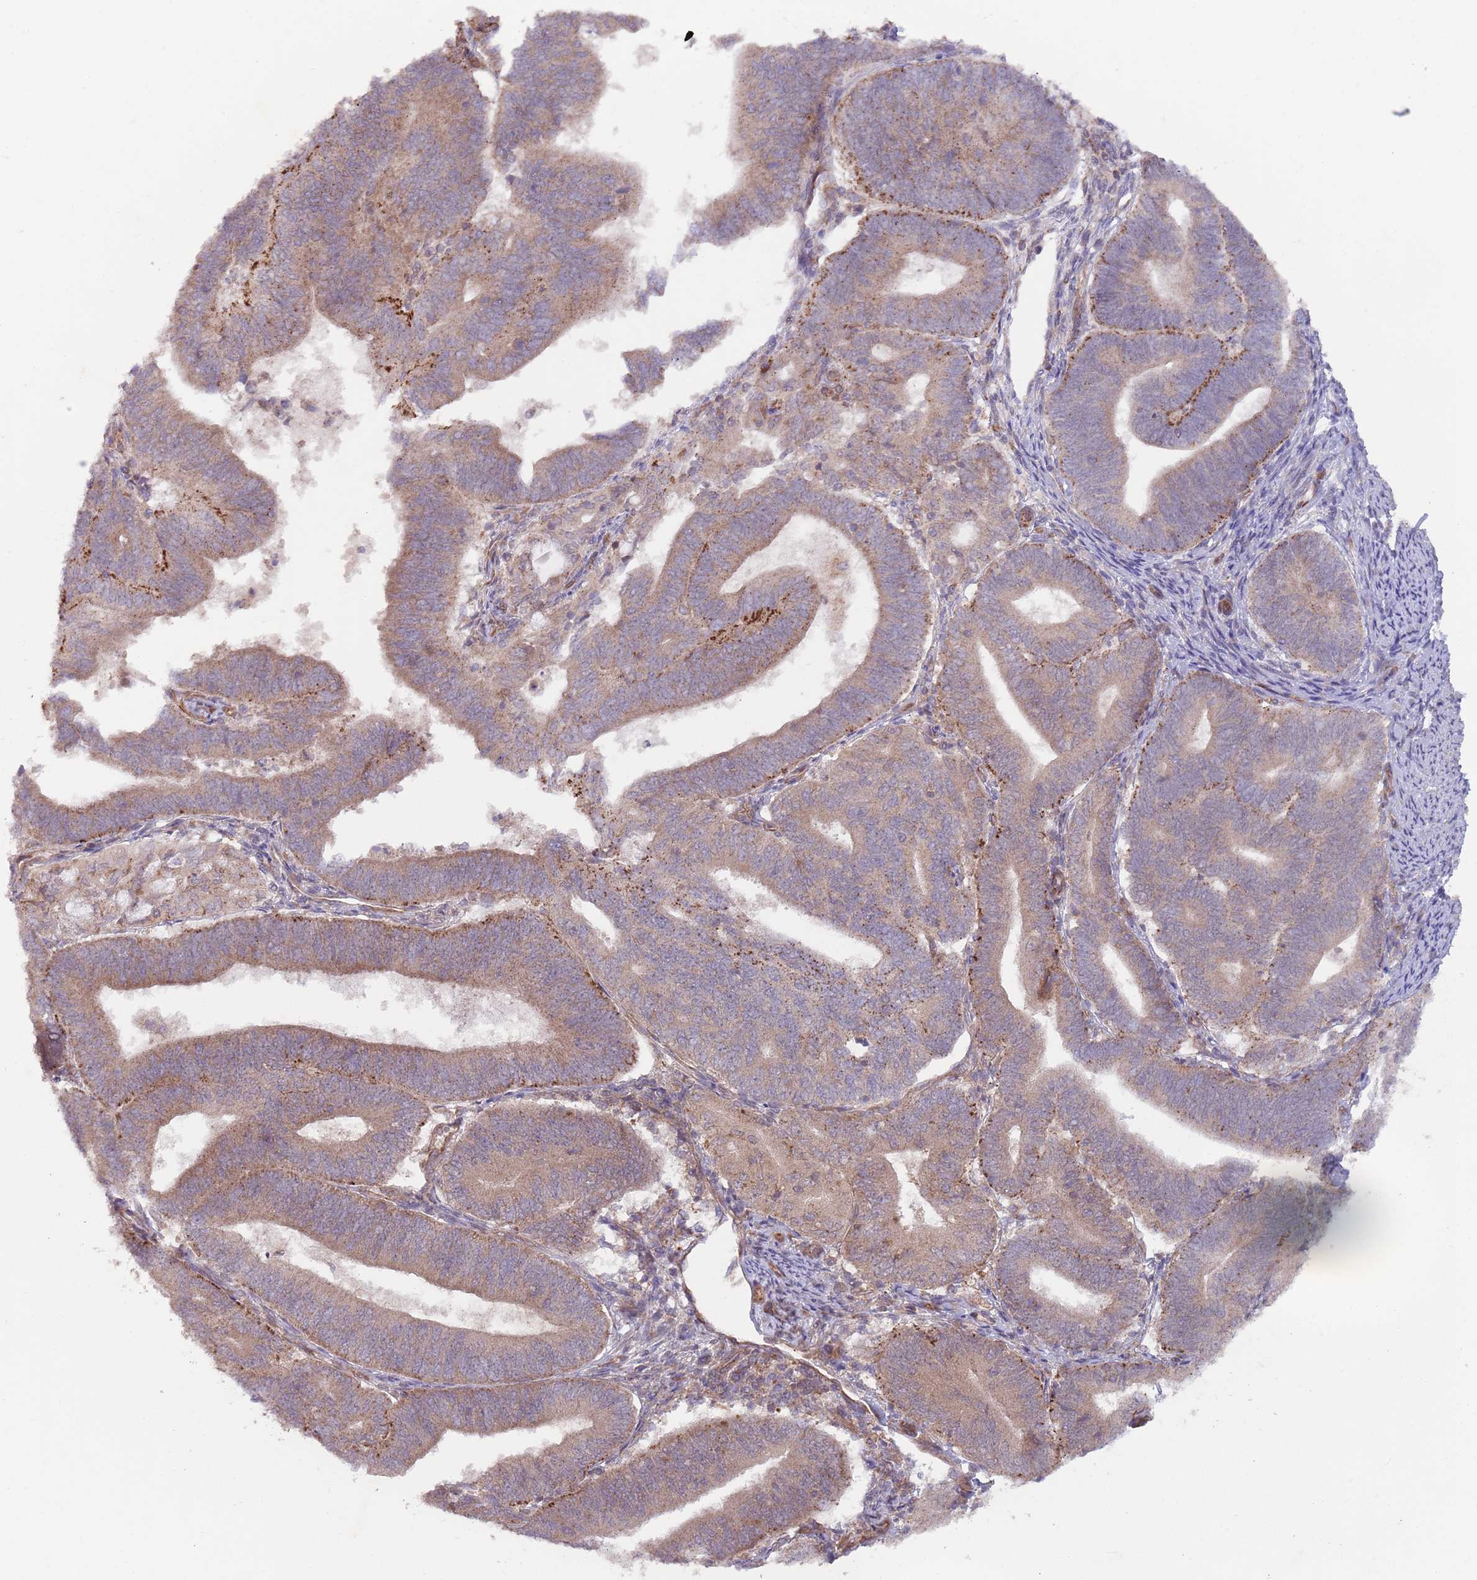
{"staining": {"intensity": "strong", "quantity": "25%-75%", "location": "cytoplasmic/membranous"}, "tissue": "endometrial cancer", "cell_type": "Tumor cells", "image_type": "cancer", "snomed": [{"axis": "morphology", "description": "Adenocarcinoma, NOS"}, {"axis": "topography", "description": "Endometrium"}], "caption": "An IHC histopathology image of tumor tissue is shown. Protein staining in brown highlights strong cytoplasmic/membranous positivity in endometrial adenocarcinoma within tumor cells.", "gene": "CHD9", "patient": {"sex": "female", "age": 70}}